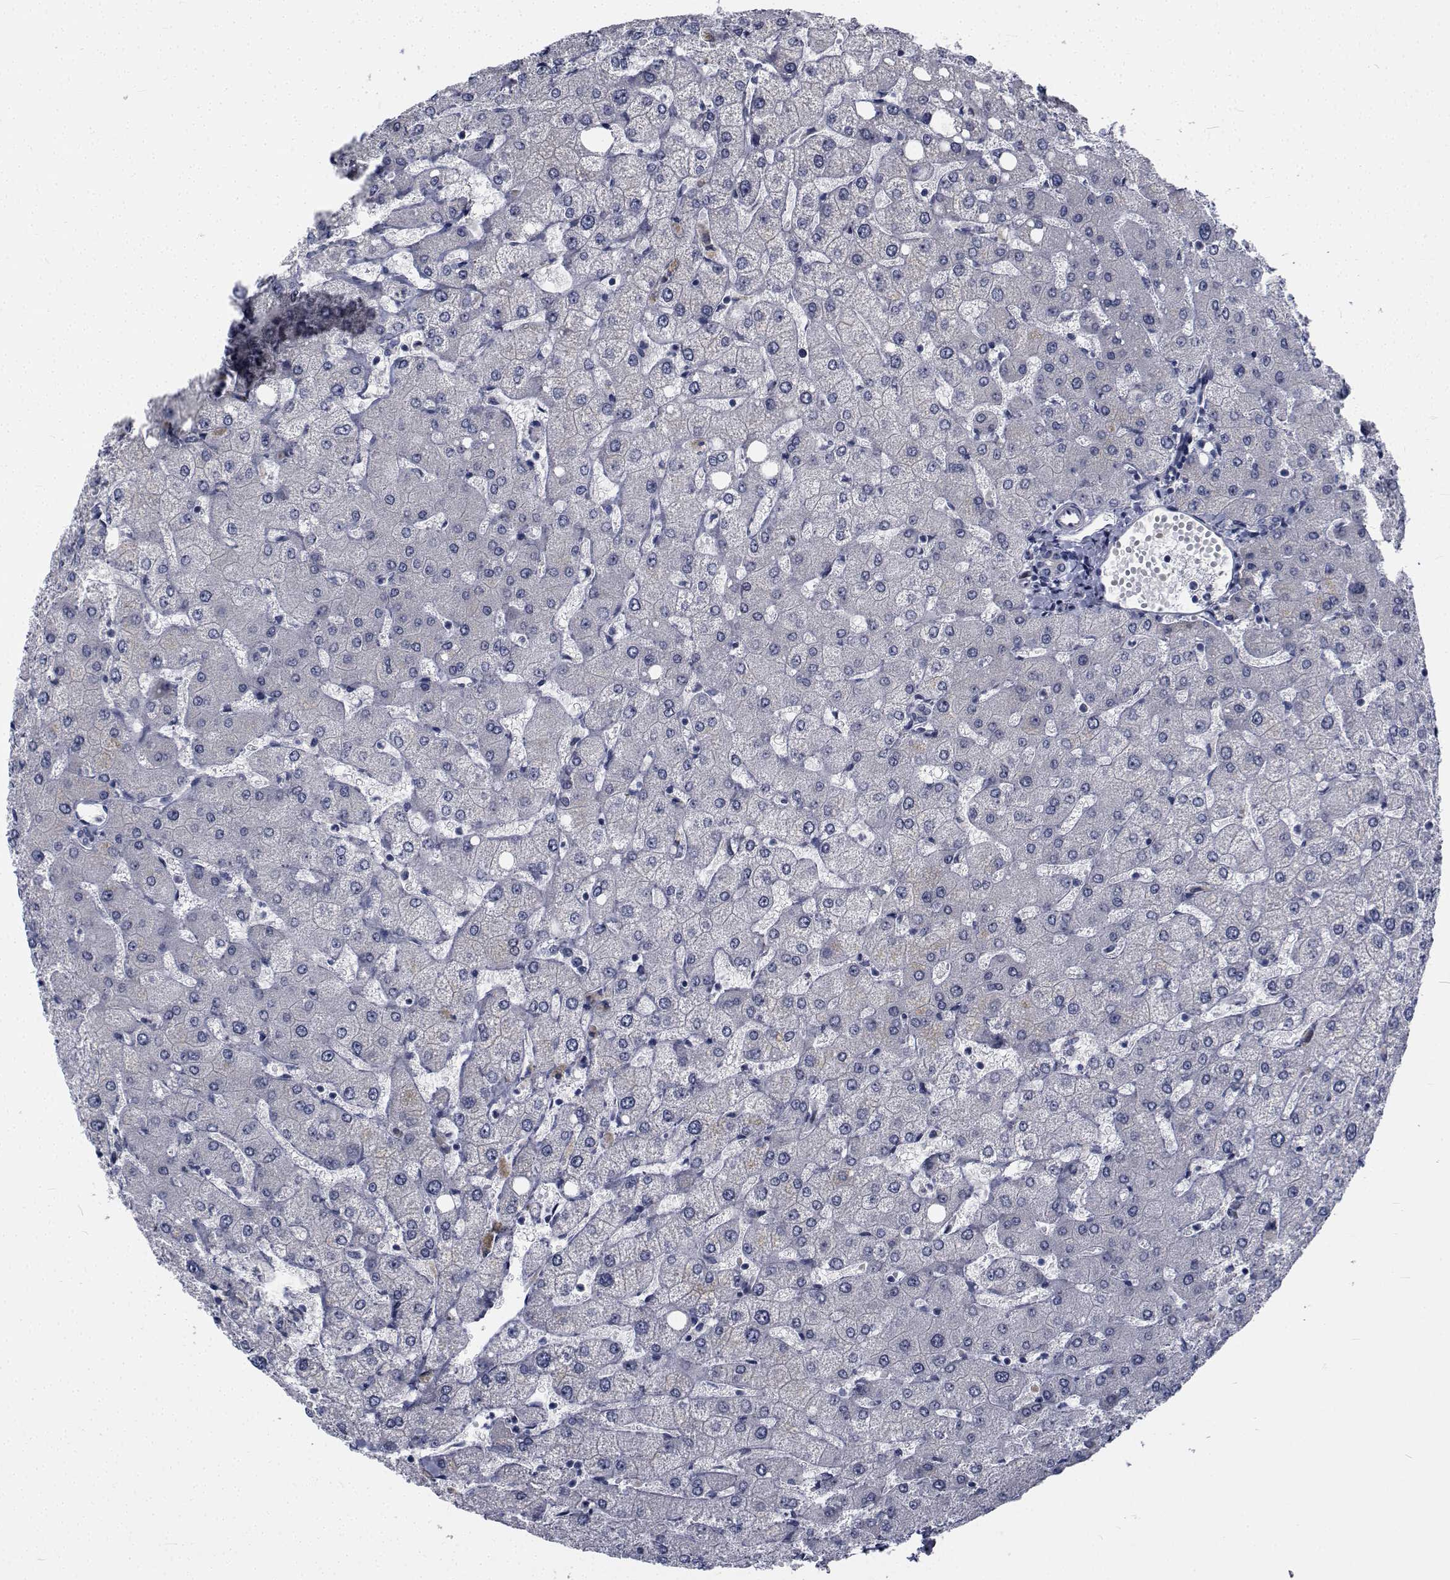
{"staining": {"intensity": "negative", "quantity": "none", "location": "none"}, "tissue": "liver", "cell_type": "Cholangiocytes", "image_type": "normal", "snomed": [{"axis": "morphology", "description": "Normal tissue, NOS"}, {"axis": "topography", "description": "Liver"}], "caption": "The image exhibits no staining of cholangiocytes in normal liver.", "gene": "TTBK1", "patient": {"sex": "female", "age": 54}}